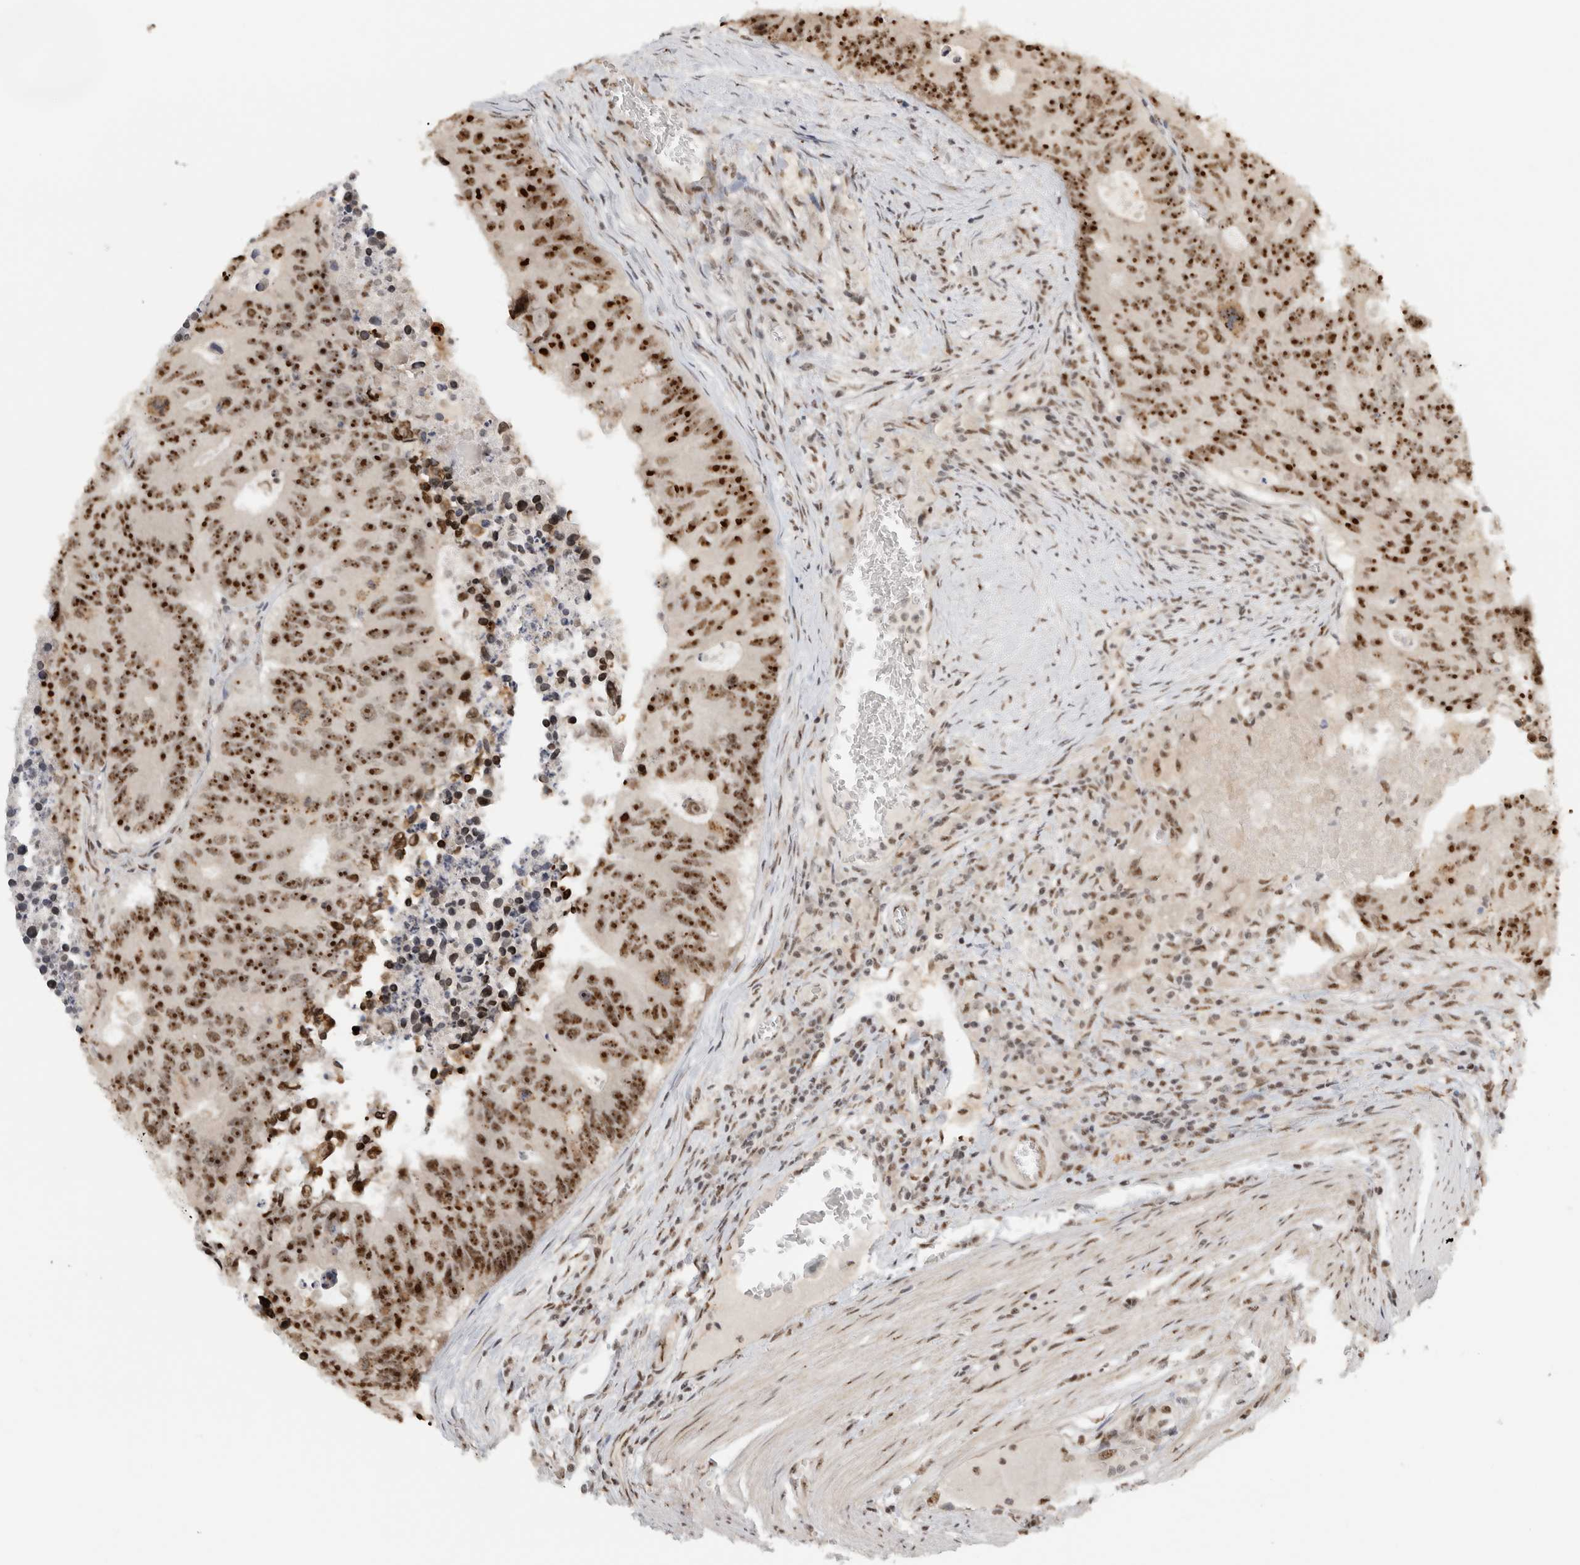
{"staining": {"intensity": "strong", "quantity": ">75%", "location": "nuclear"}, "tissue": "colorectal cancer", "cell_type": "Tumor cells", "image_type": "cancer", "snomed": [{"axis": "morphology", "description": "Adenocarcinoma, NOS"}, {"axis": "topography", "description": "Colon"}], "caption": "An immunohistochemistry histopathology image of neoplastic tissue is shown. Protein staining in brown labels strong nuclear positivity in colorectal cancer within tumor cells. (Stains: DAB in brown, nuclei in blue, Microscopy: brightfield microscopy at high magnification).", "gene": "EBNA1BP2", "patient": {"sex": "male", "age": 87}}